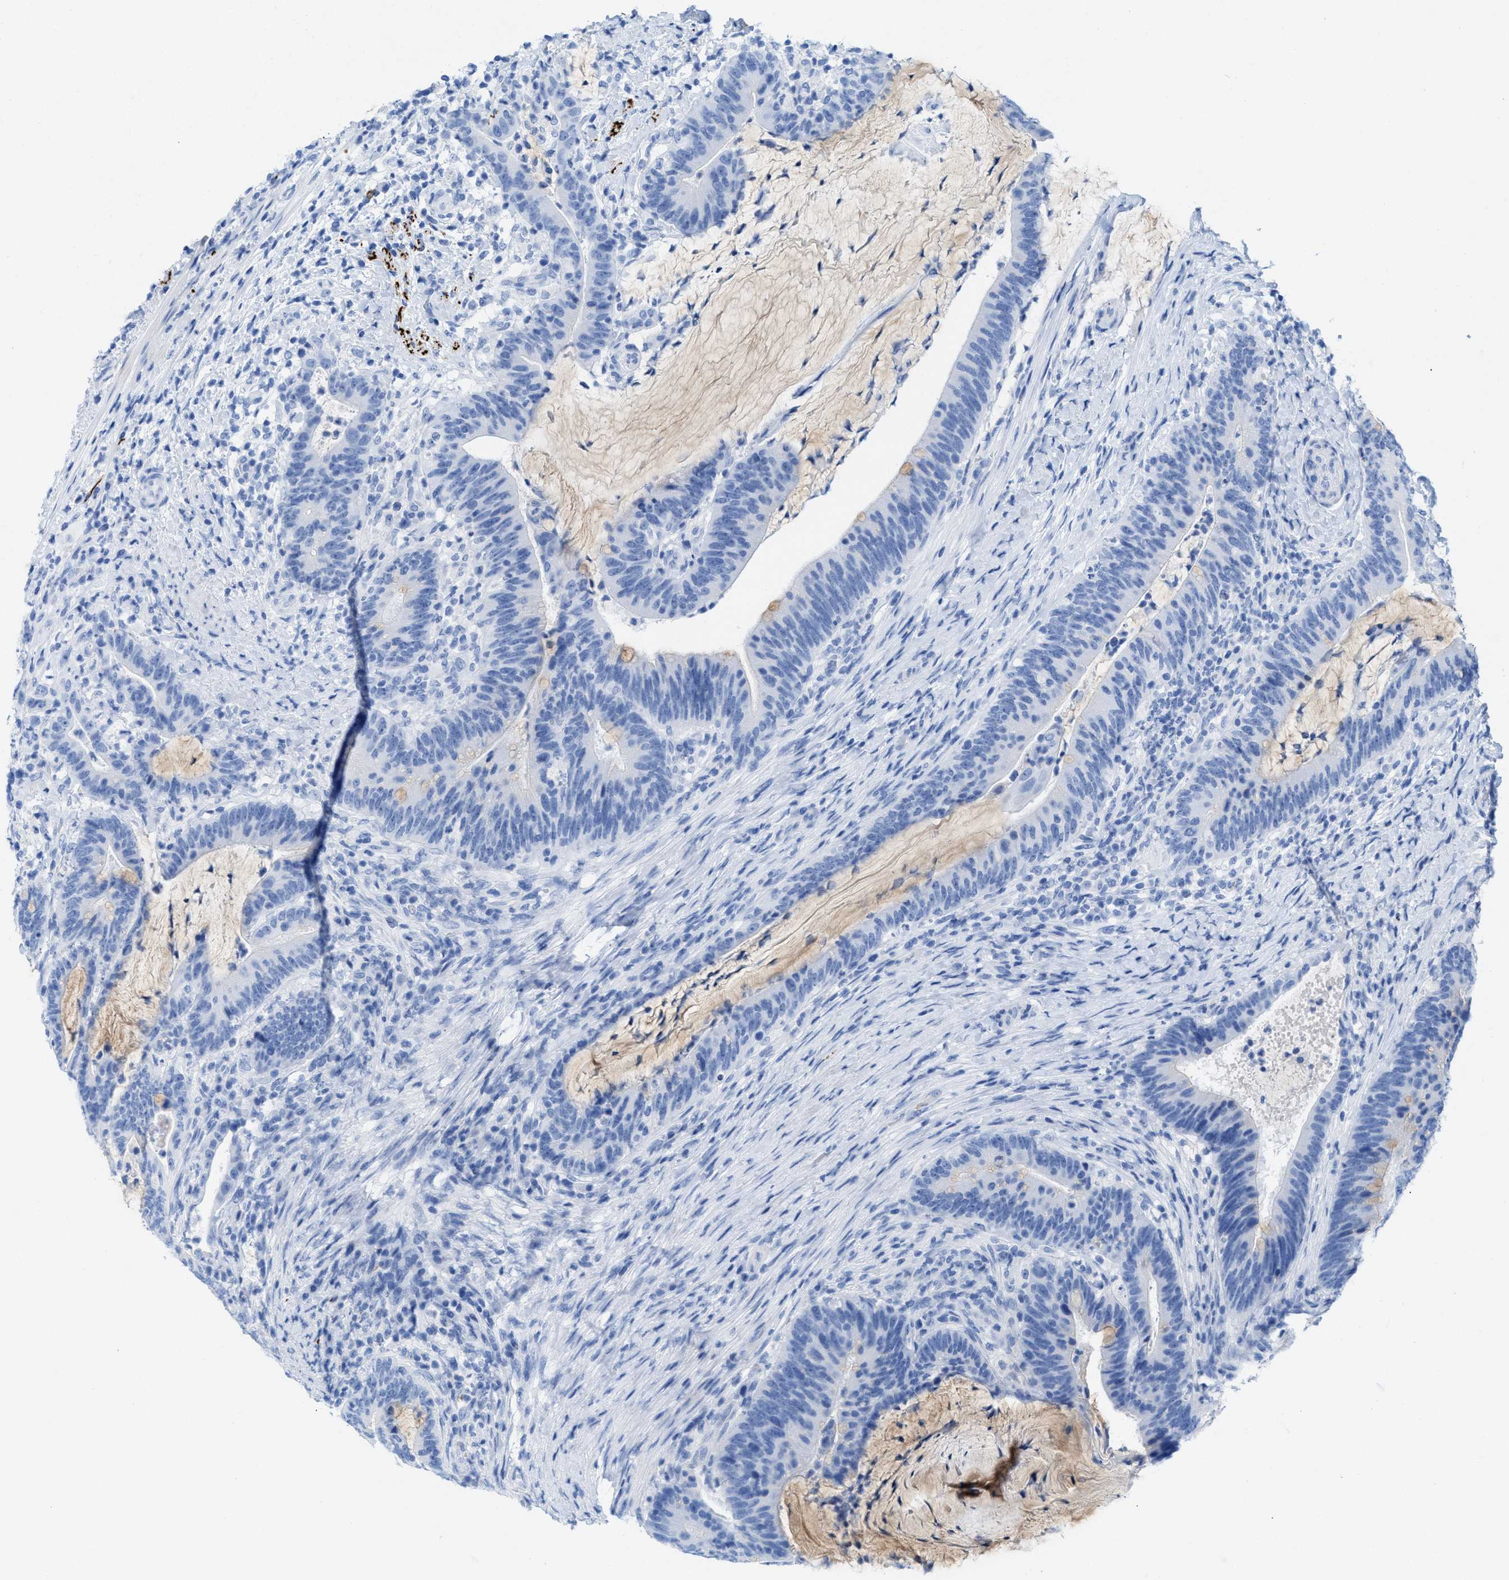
{"staining": {"intensity": "negative", "quantity": "none", "location": "none"}, "tissue": "colorectal cancer", "cell_type": "Tumor cells", "image_type": "cancer", "snomed": [{"axis": "morphology", "description": "Adenocarcinoma, NOS"}, {"axis": "topography", "description": "Colon"}], "caption": "DAB immunohistochemical staining of human colorectal cancer (adenocarcinoma) demonstrates no significant expression in tumor cells.", "gene": "ANKFN1", "patient": {"sex": "female", "age": 66}}